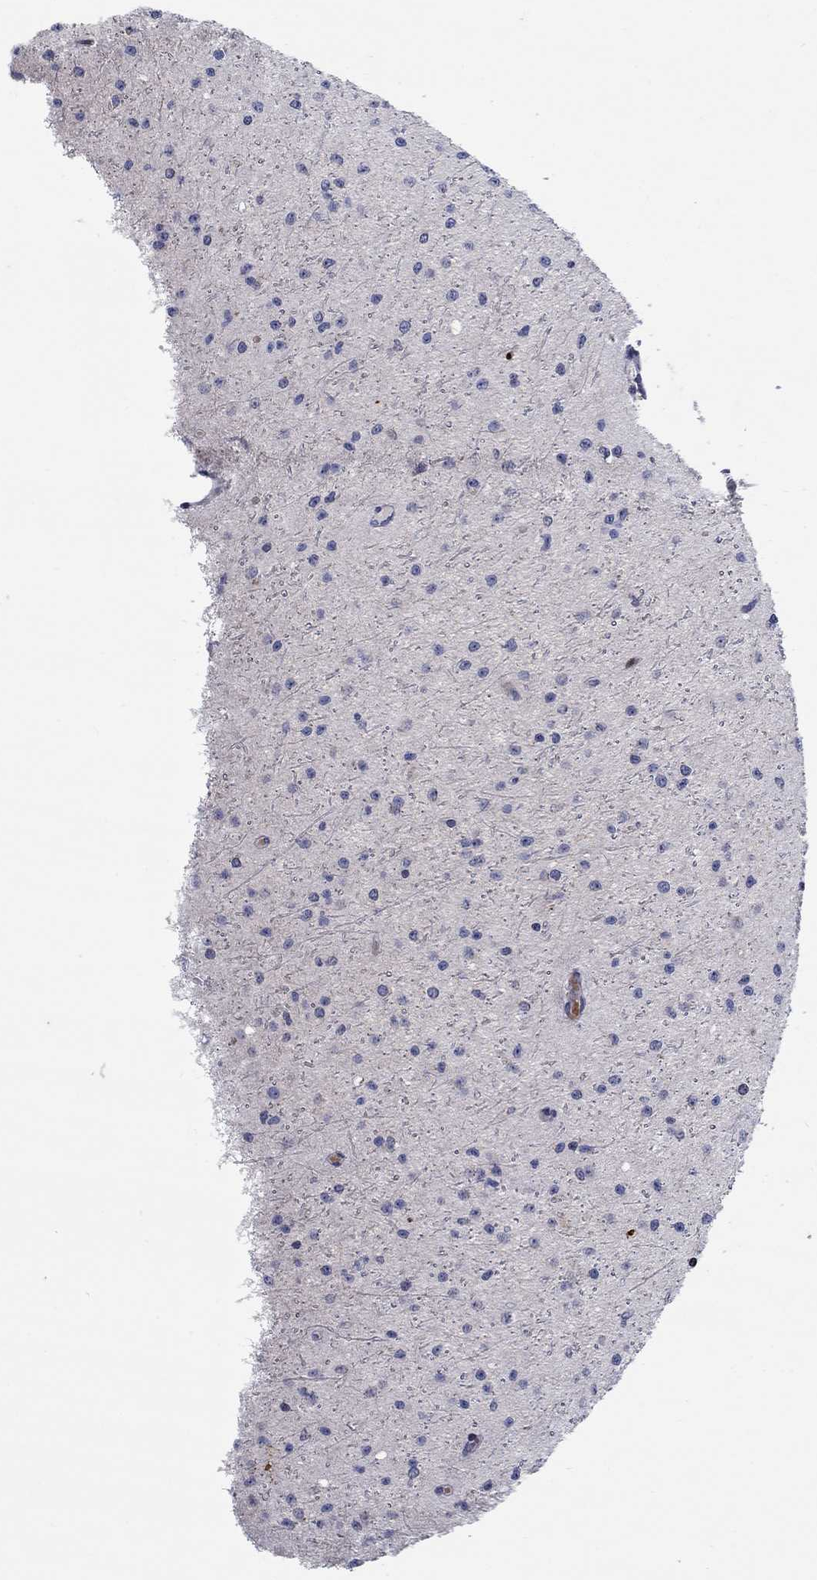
{"staining": {"intensity": "negative", "quantity": "none", "location": "none"}, "tissue": "glioma", "cell_type": "Tumor cells", "image_type": "cancer", "snomed": [{"axis": "morphology", "description": "Glioma, malignant, Low grade"}, {"axis": "topography", "description": "Brain"}], "caption": "This is a histopathology image of IHC staining of glioma, which shows no positivity in tumor cells.", "gene": "ARHGAP36", "patient": {"sex": "male", "age": 27}}